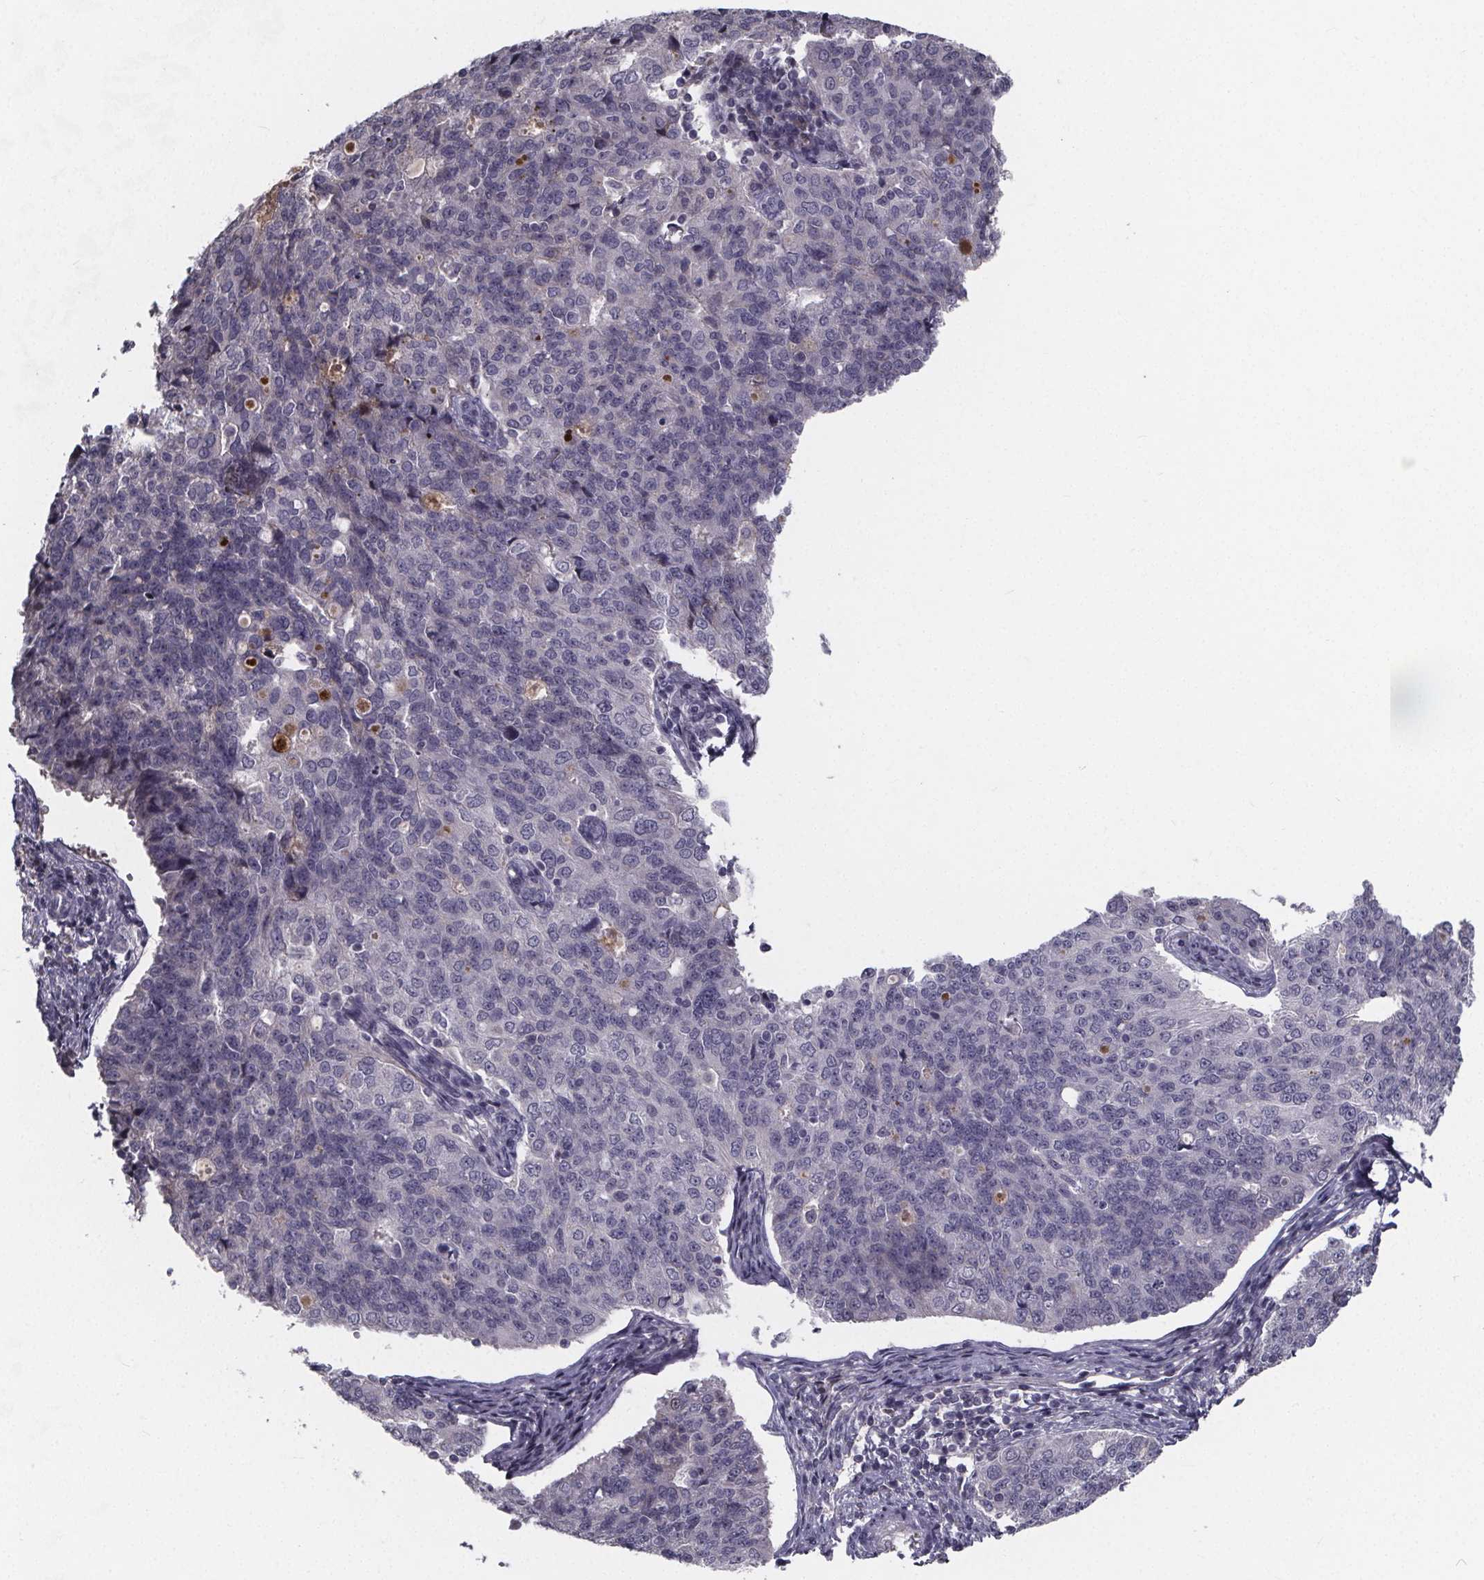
{"staining": {"intensity": "negative", "quantity": "none", "location": "none"}, "tissue": "endometrial cancer", "cell_type": "Tumor cells", "image_type": "cancer", "snomed": [{"axis": "morphology", "description": "Adenocarcinoma, NOS"}, {"axis": "topography", "description": "Endometrium"}], "caption": "DAB (3,3'-diaminobenzidine) immunohistochemical staining of adenocarcinoma (endometrial) demonstrates no significant expression in tumor cells.", "gene": "AGT", "patient": {"sex": "female", "age": 43}}